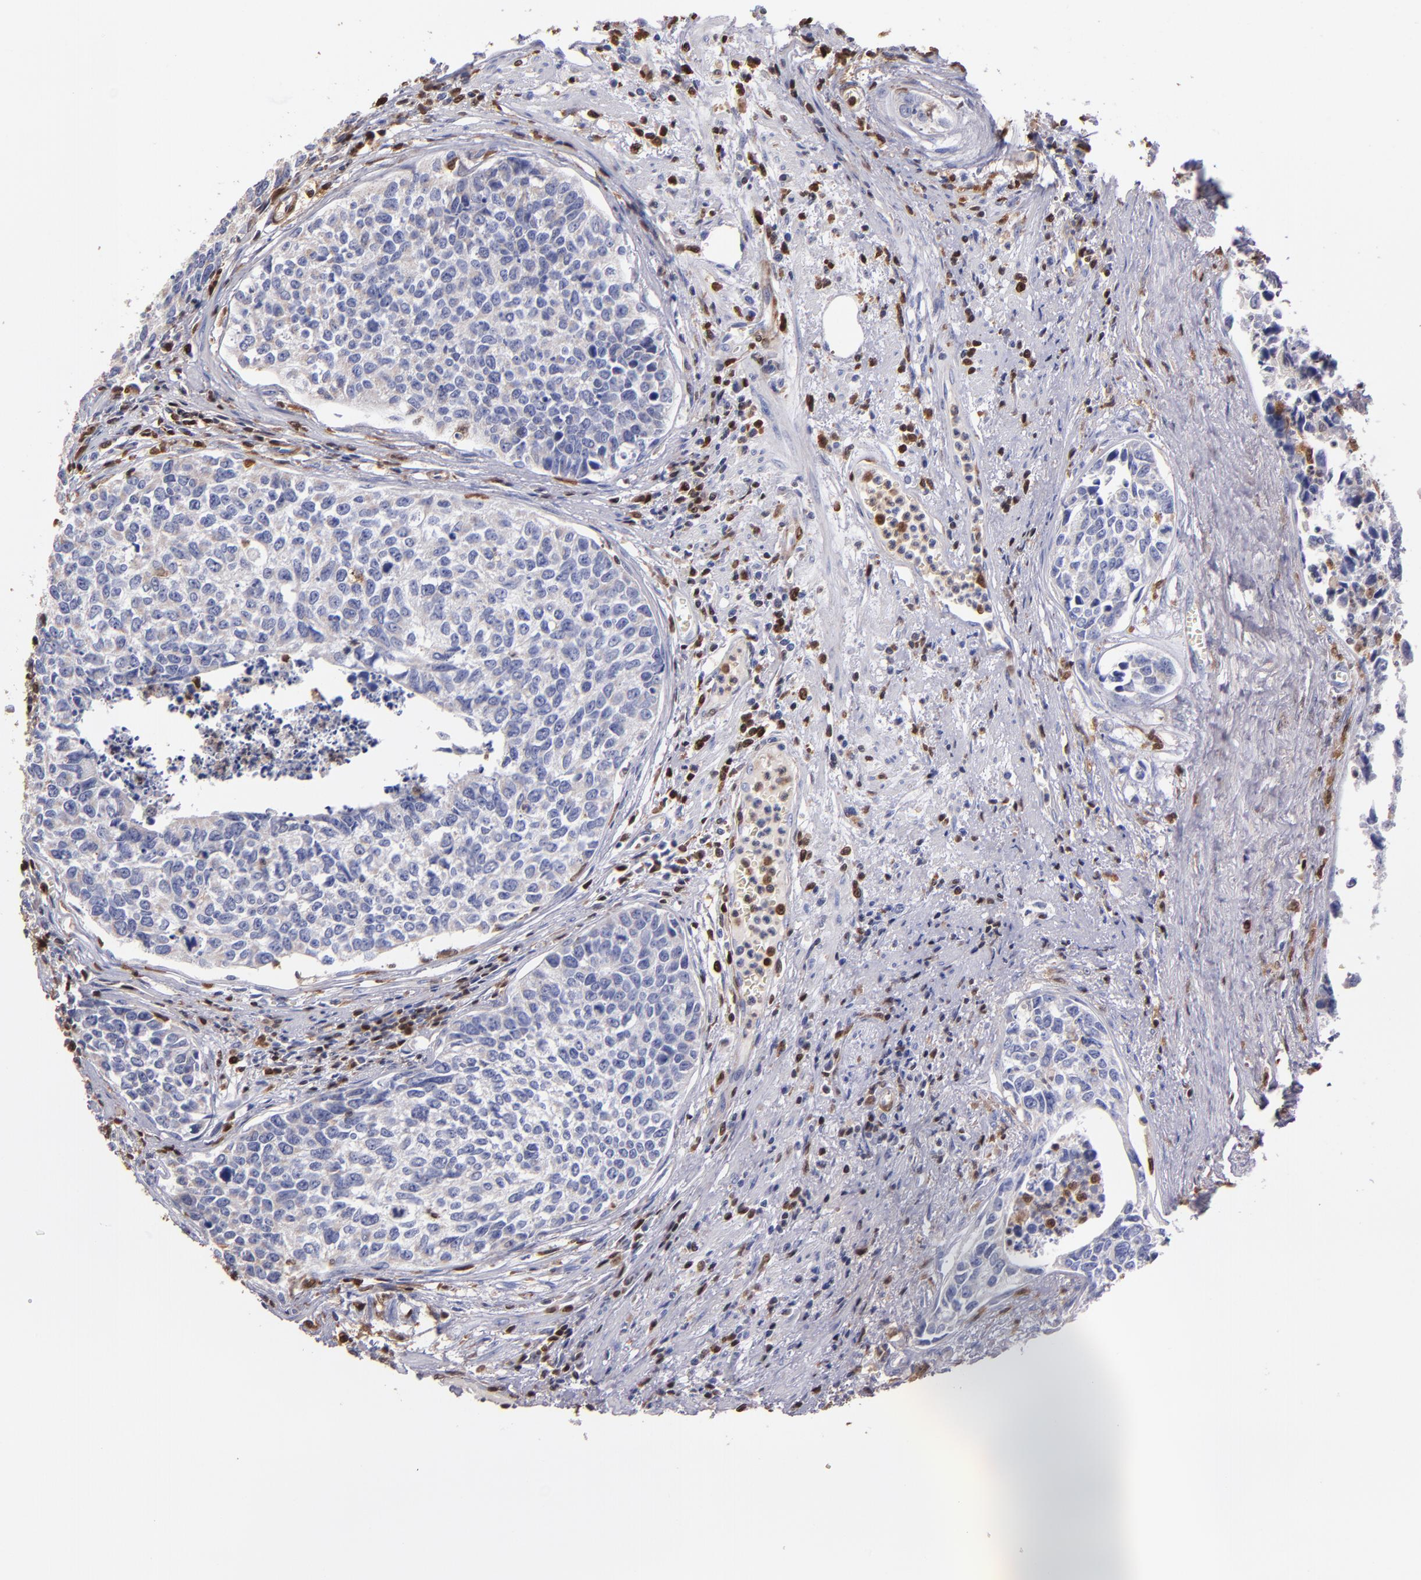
{"staining": {"intensity": "negative", "quantity": "none", "location": "none"}, "tissue": "urothelial cancer", "cell_type": "Tumor cells", "image_type": "cancer", "snomed": [{"axis": "morphology", "description": "Urothelial carcinoma, High grade"}, {"axis": "topography", "description": "Urinary bladder"}], "caption": "Photomicrograph shows no significant protein positivity in tumor cells of urothelial carcinoma (high-grade).", "gene": "S100A4", "patient": {"sex": "male", "age": 81}}